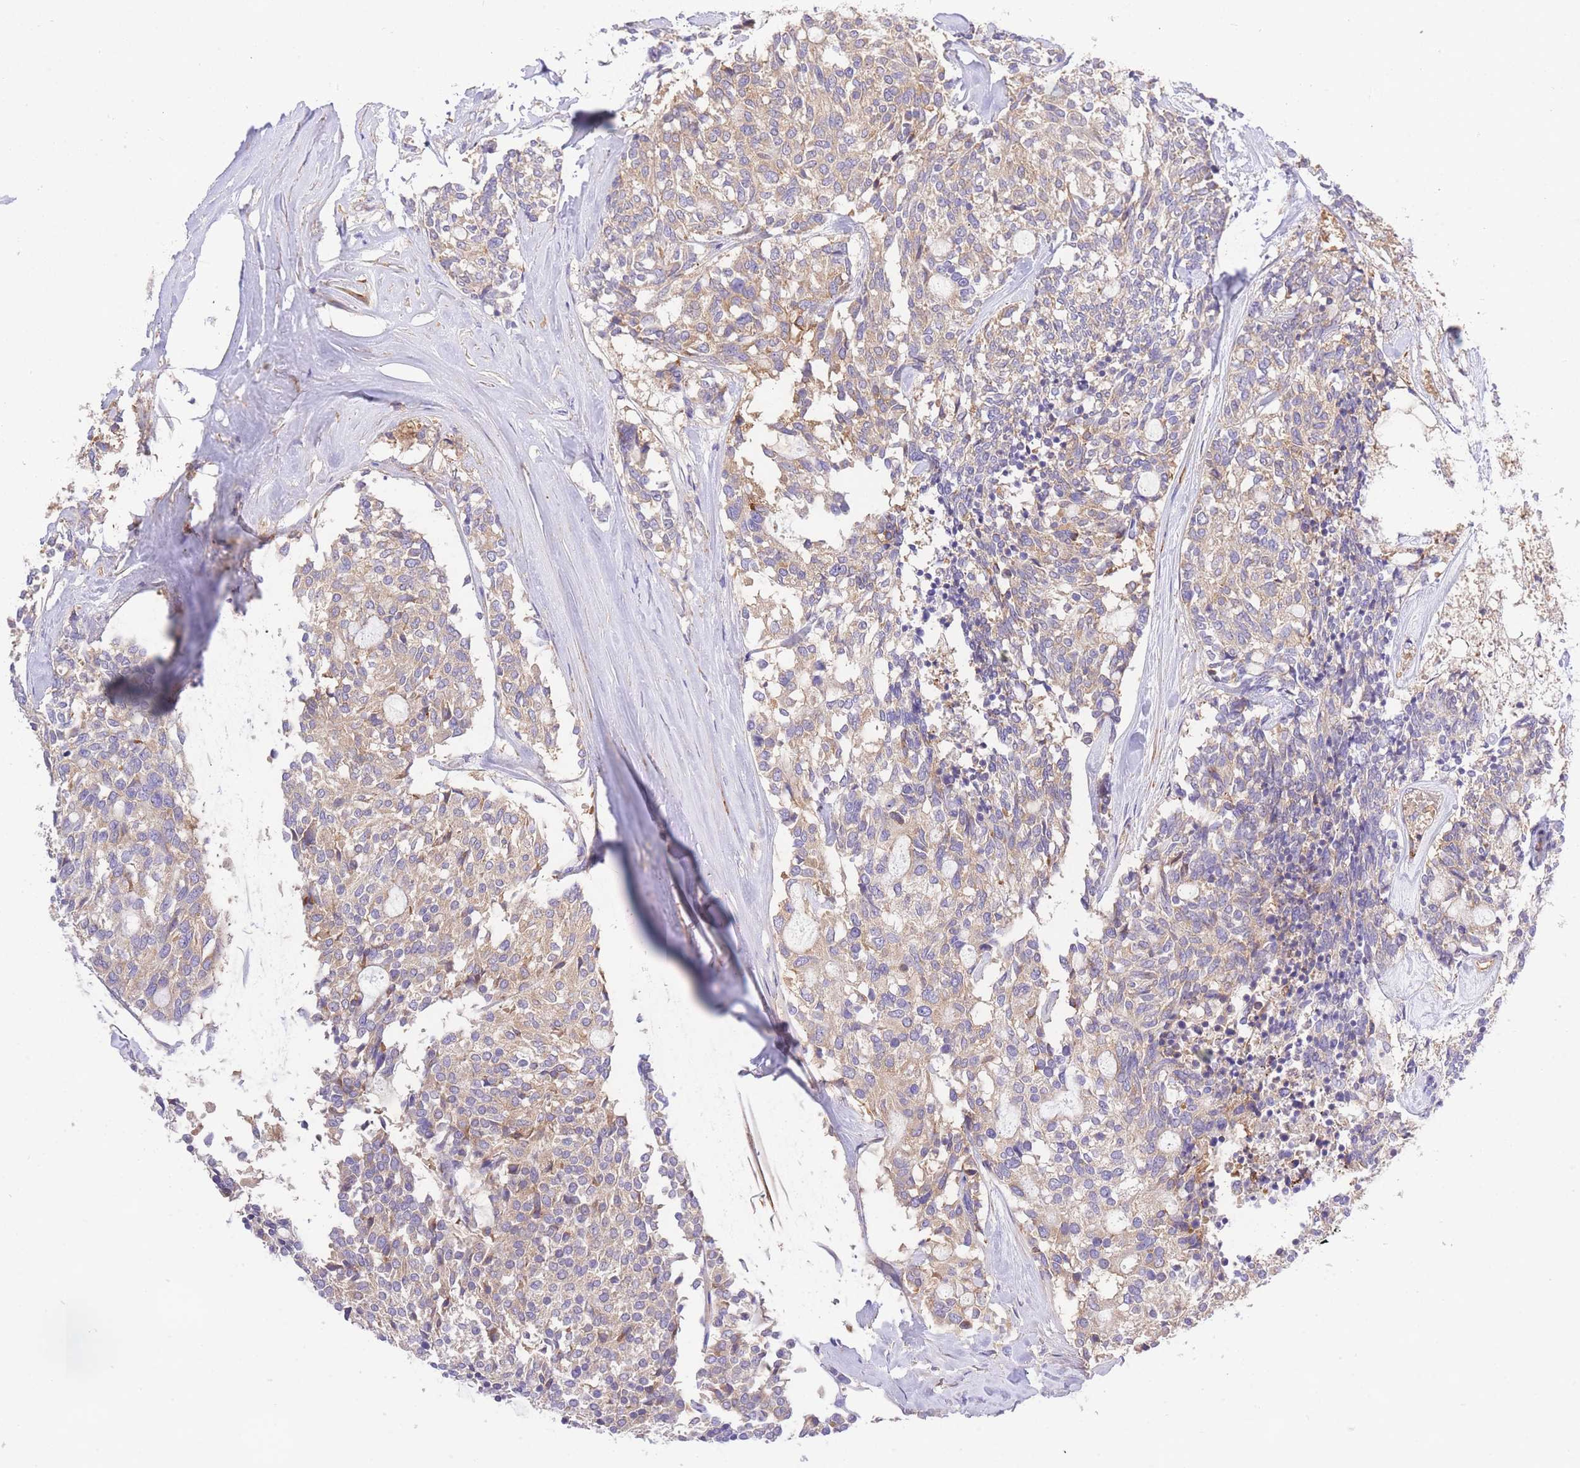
{"staining": {"intensity": "moderate", "quantity": "25%-75%", "location": "cytoplasmic/membranous"}, "tissue": "carcinoid", "cell_type": "Tumor cells", "image_type": "cancer", "snomed": [{"axis": "morphology", "description": "Carcinoid, malignant, NOS"}, {"axis": "topography", "description": "Colon"}], "caption": "Moderate cytoplasmic/membranous positivity is identified in approximately 25%-75% of tumor cells in carcinoid.", "gene": "INSYN2B", "patient": {"sex": "female", "age": 52}}